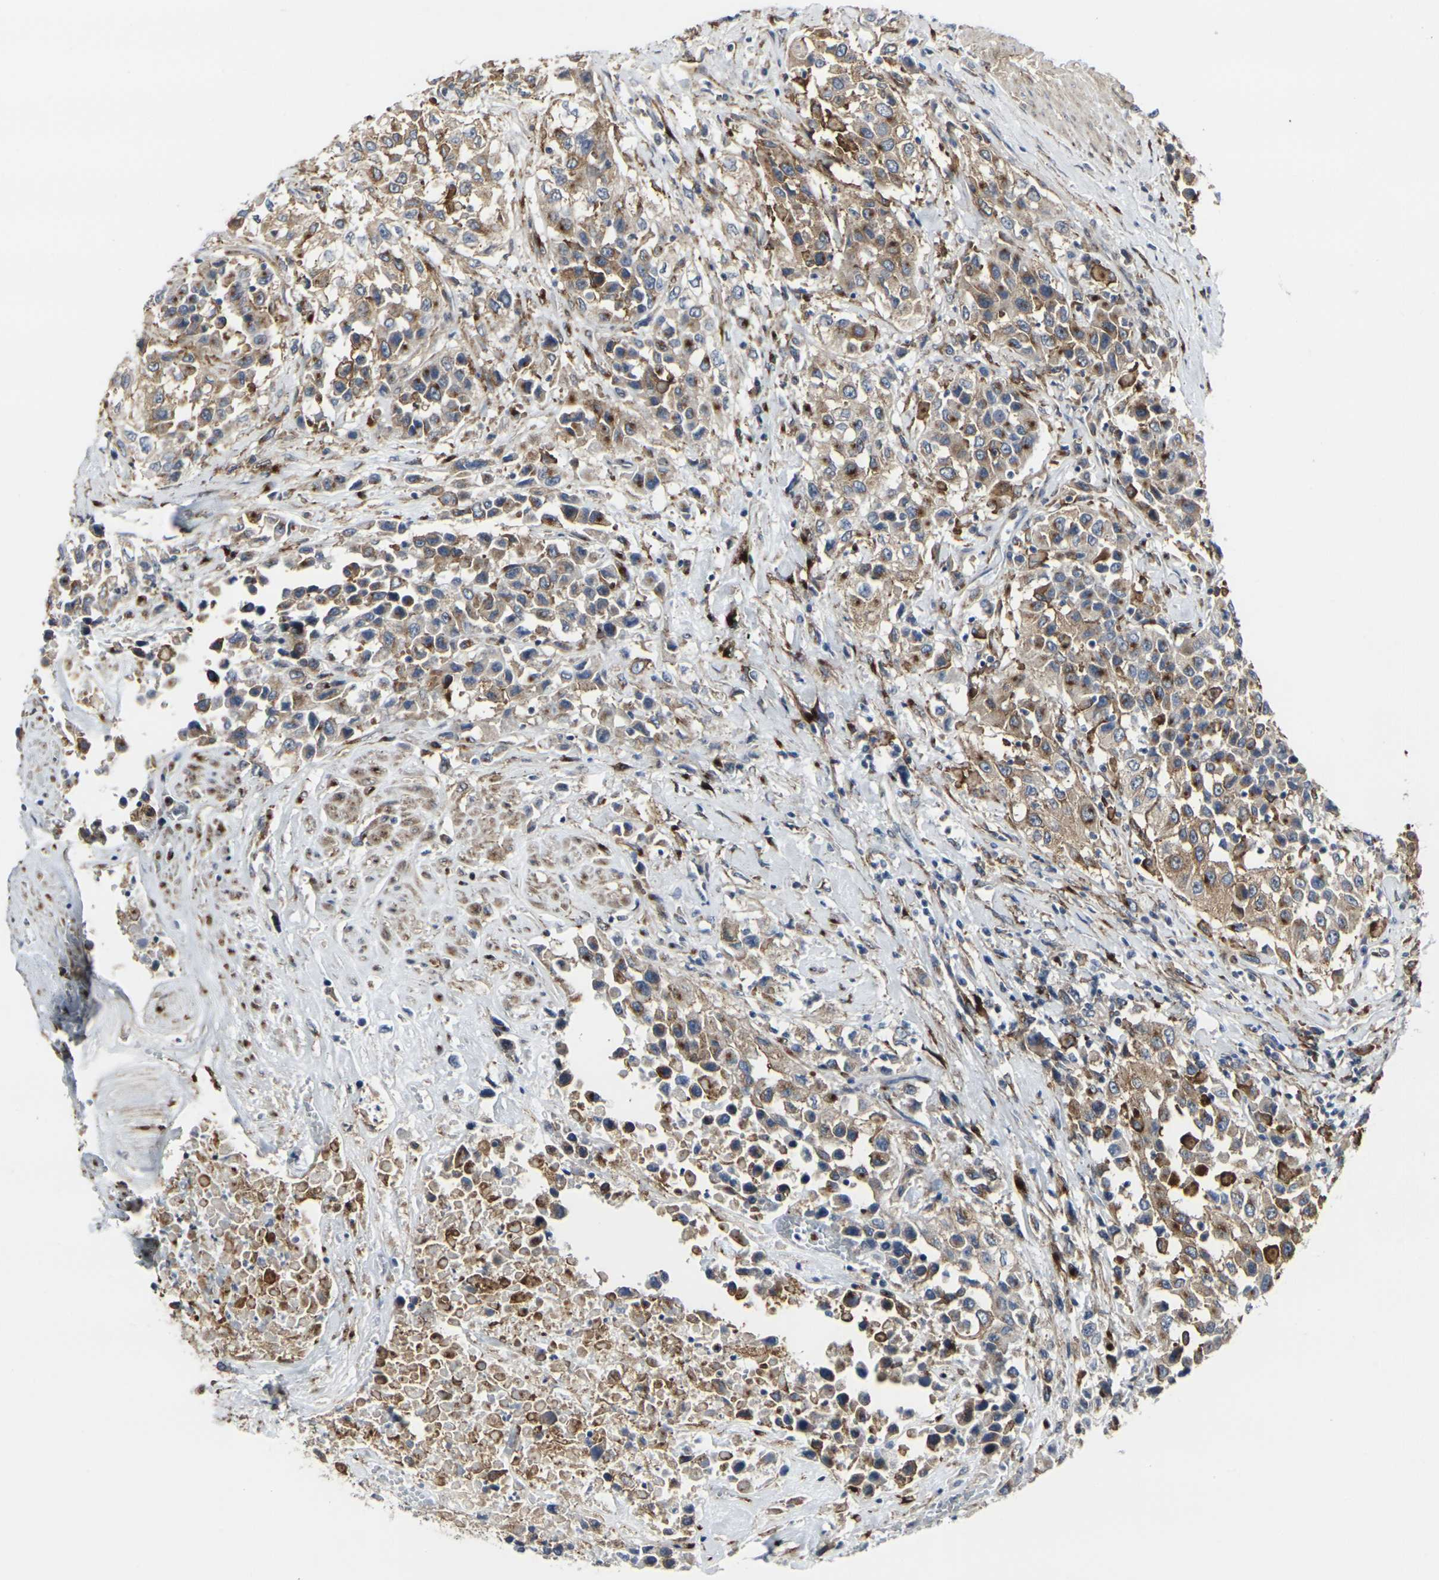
{"staining": {"intensity": "moderate", "quantity": ">75%", "location": "cytoplasmic/membranous"}, "tissue": "urothelial cancer", "cell_type": "Tumor cells", "image_type": "cancer", "snomed": [{"axis": "morphology", "description": "Urothelial carcinoma, High grade"}, {"axis": "topography", "description": "Urinary bladder"}], "caption": "Protein analysis of urothelial carcinoma (high-grade) tissue reveals moderate cytoplasmic/membranous staining in approximately >75% of tumor cells.", "gene": "MYOF", "patient": {"sex": "female", "age": 80}}